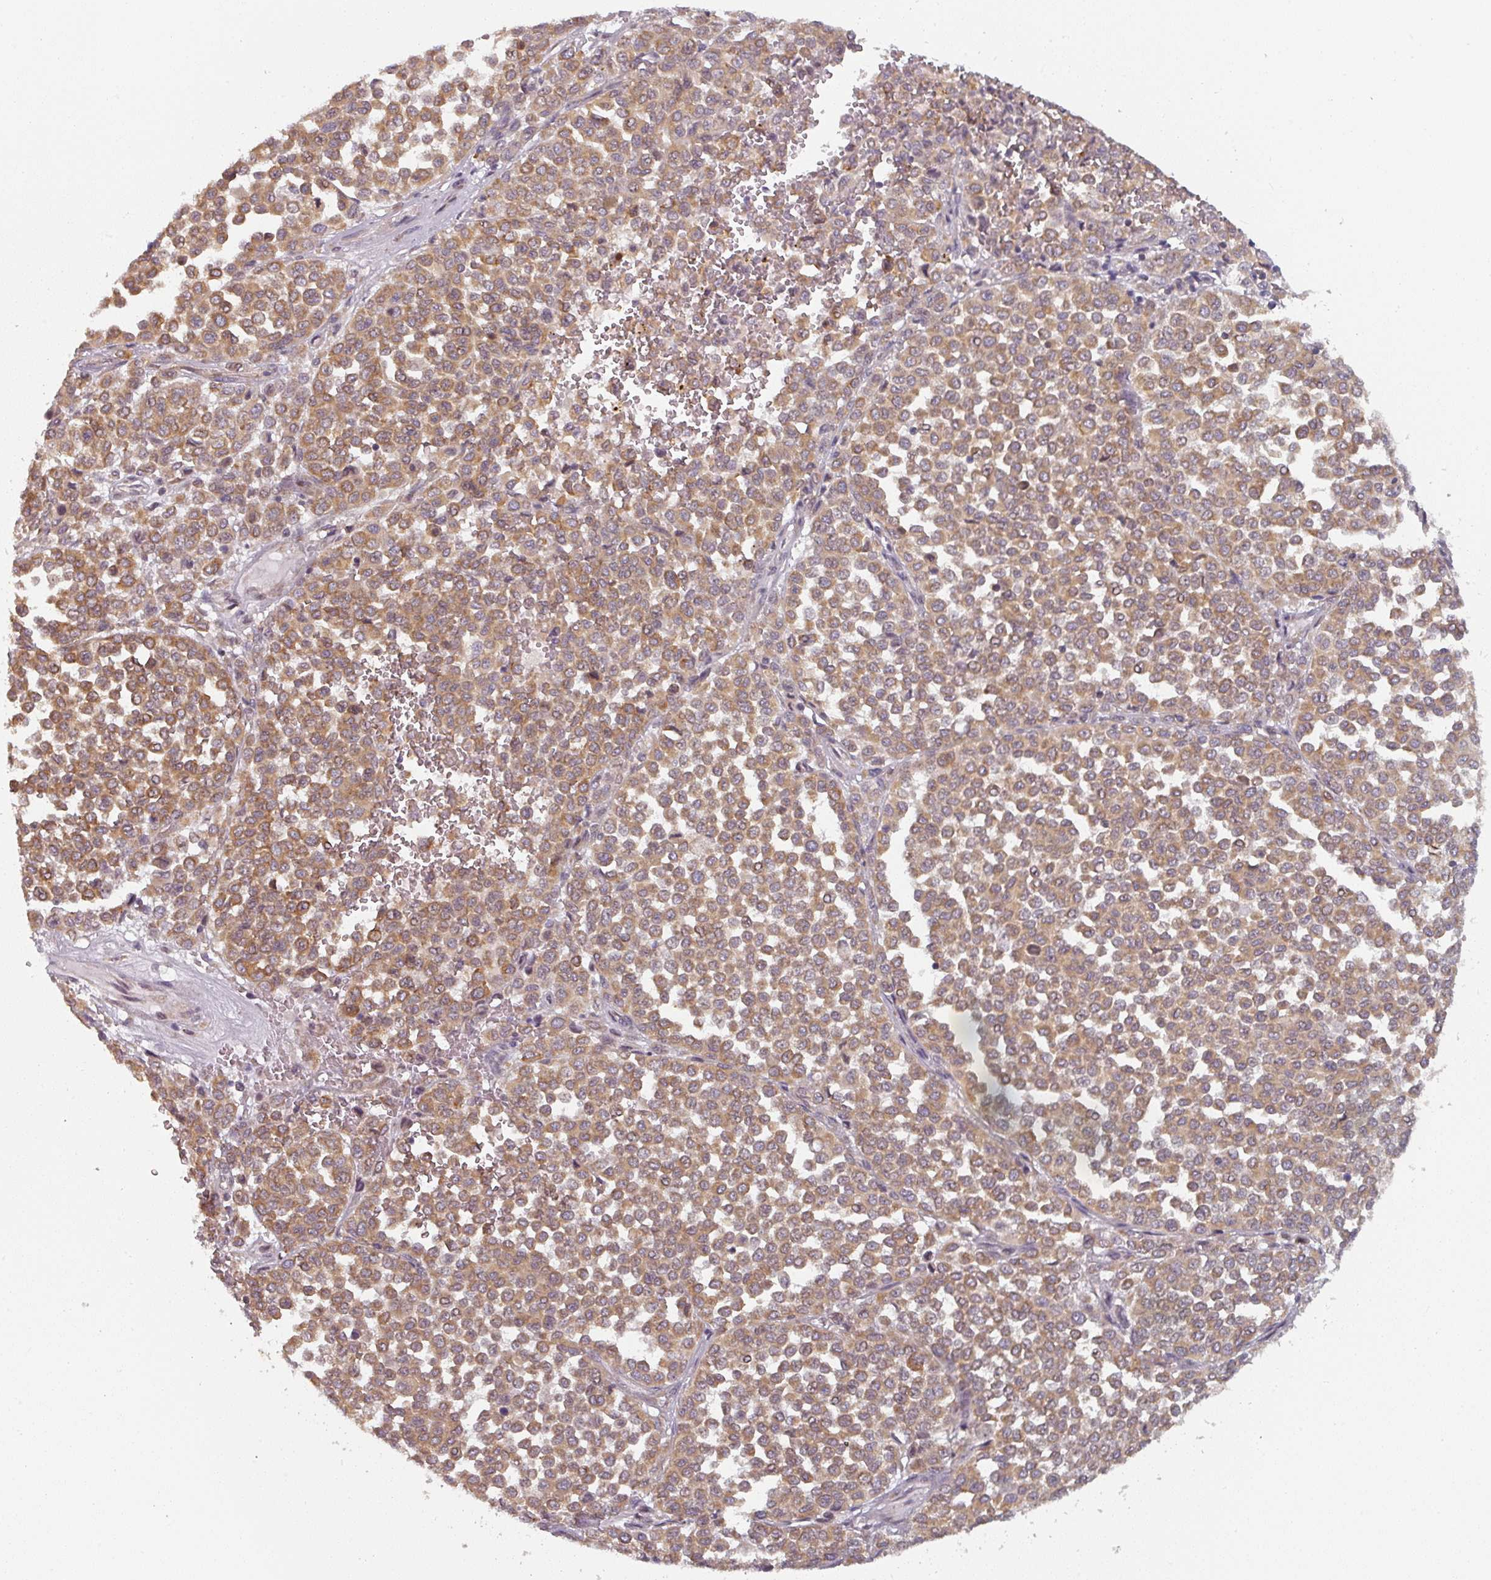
{"staining": {"intensity": "moderate", "quantity": ">75%", "location": "cytoplasmic/membranous"}, "tissue": "melanoma", "cell_type": "Tumor cells", "image_type": "cancer", "snomed": [{"axis": "morphology", "description": "Malignant melanoma, Metastatic site"}, {"axis": "topography", "description": "Pancreas"}], "caption": "Immunohistochemical staining of human melanoma reveals medium levels of moderate cytoplasmic/membranous staining in approximately >75% of tumor cells. (DAB = brown stain, brightfield microscopy at high magnification).", "gene": "TAPT1", "patient": {"sex": "female", "age": 30}}